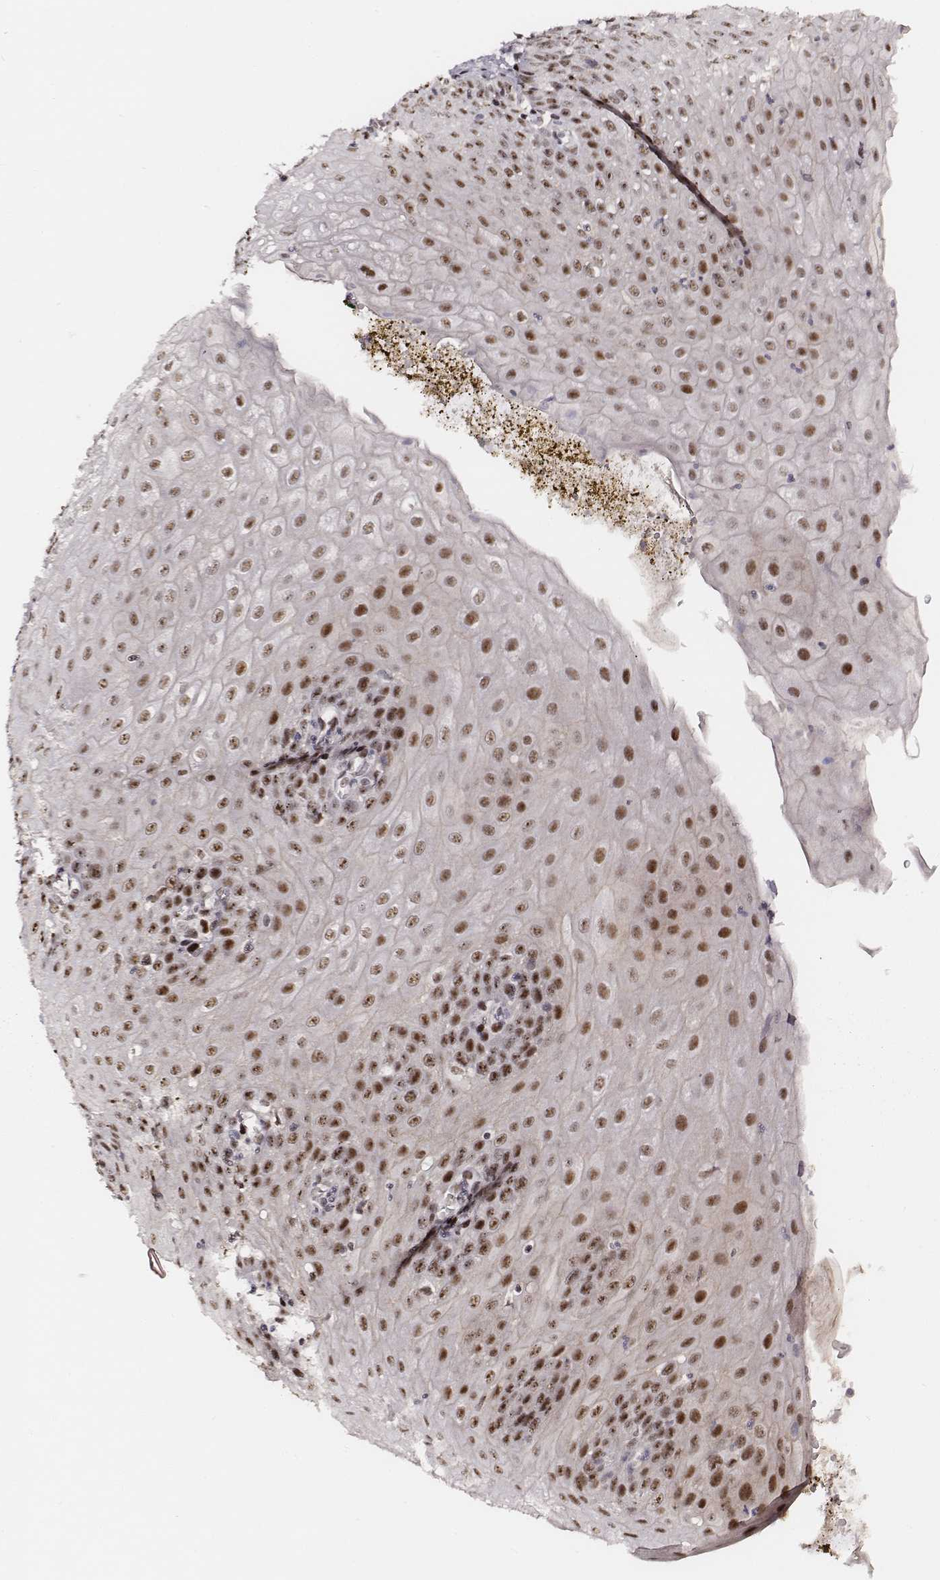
{"staining": {"intensity": "strong", "quantity": ">75%", "location": "nuclear"}, "tissue": "esophagus", "cell_type": "Squamous epithelial cells", "image_type": "normal", "snomed": [{"axis": "morphology", "description": "Normal tissue, NOS"}, {"axis": "topography", "description": "Esophagus"}], "caption": "Immunohistochemistry (IHC) of benign human esophagus shows high levels of strong nuclear positivity in approximately >75% of squamous epithelial cells.", "gene": "PPARA", "patient": {"sex": "male", "age": 71}}